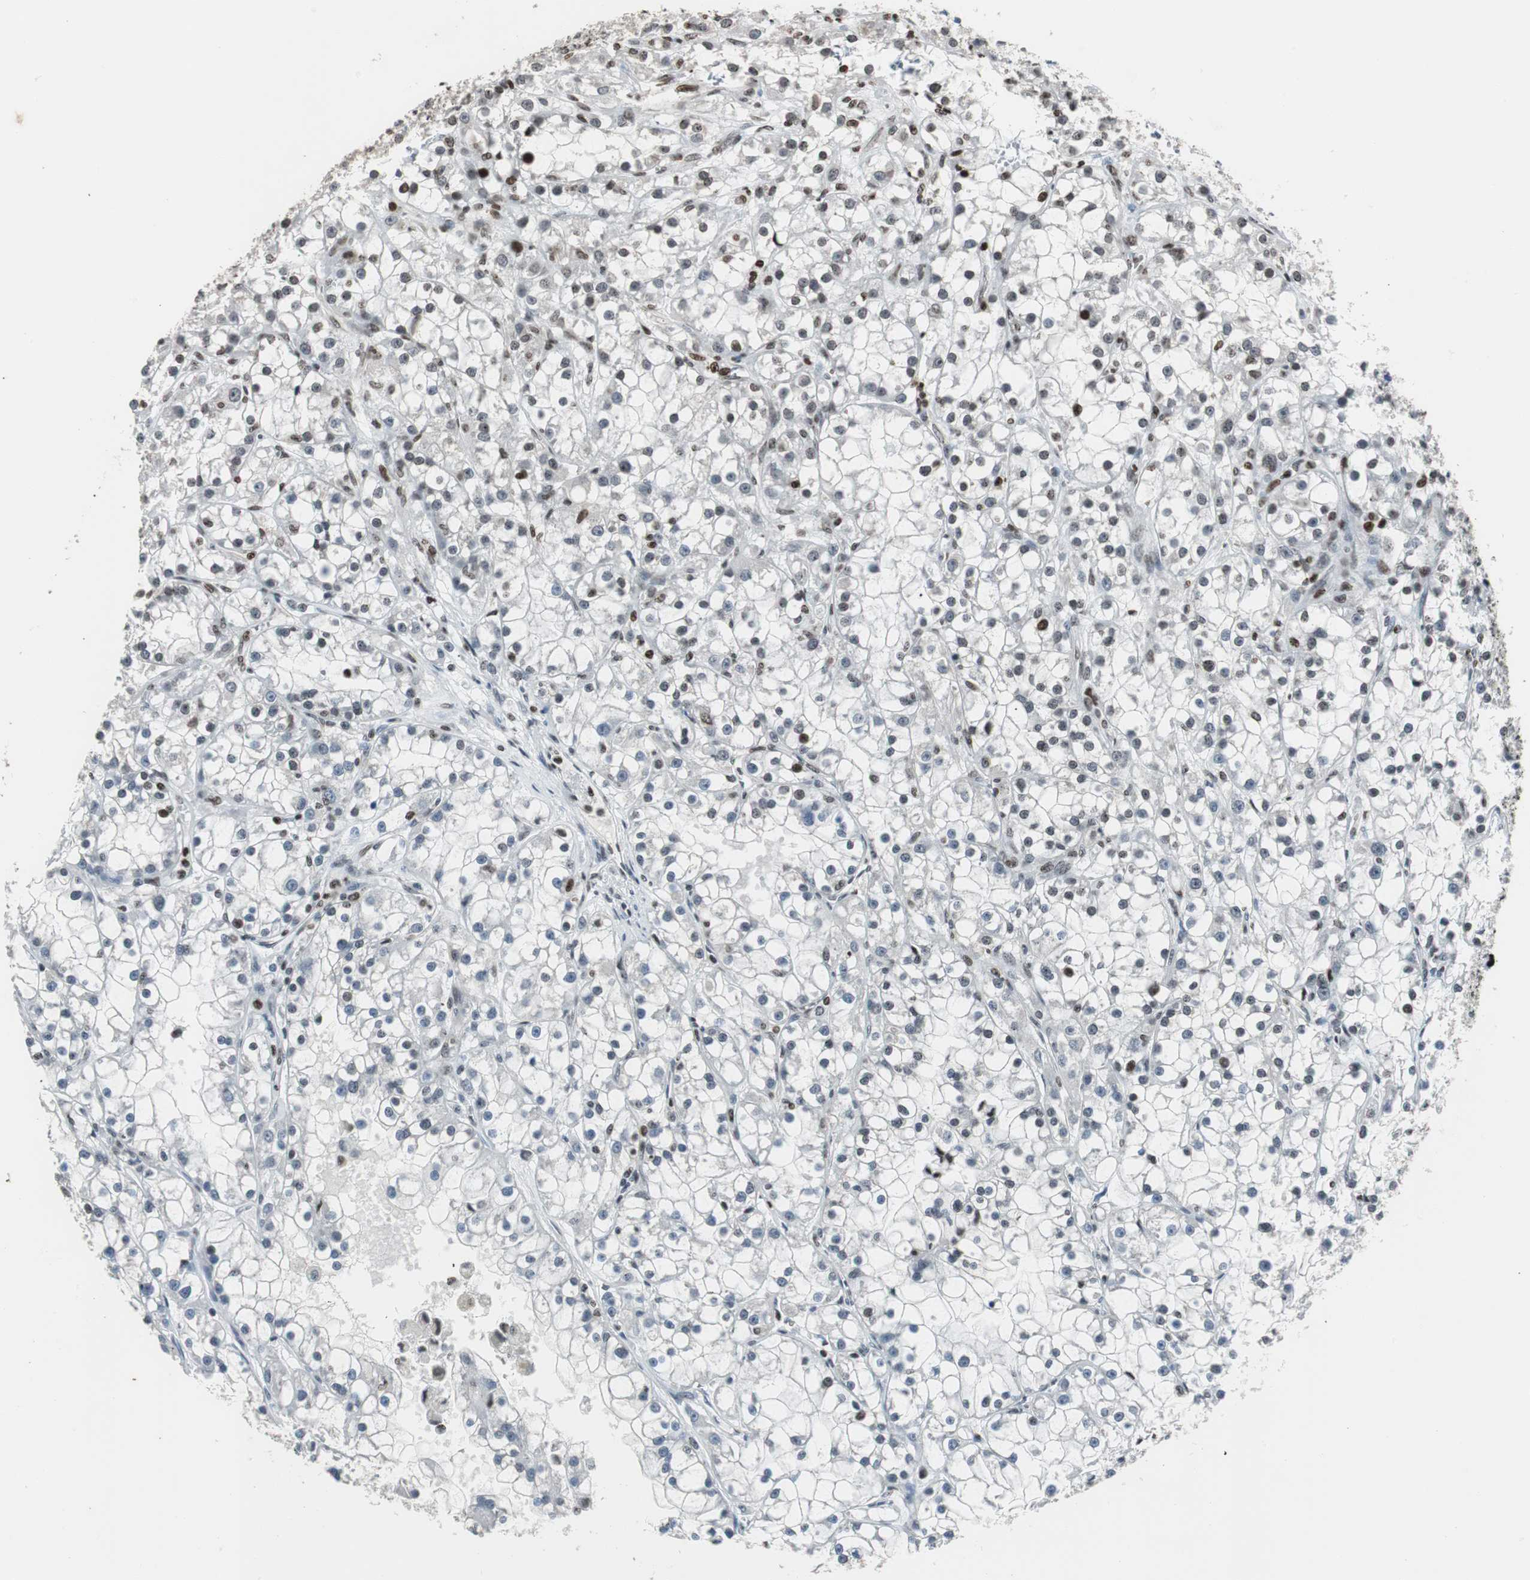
{"staining": {"intensity": "moderate", "quantity": "<25%", "location": "nuclear"}, "tissue": "renal cancer", "cell_type": "Tumor cells", "image_type": "cancer", "snomed": [{"axis": "morphology", "description": "Adenocarcinoma, NOS"}, {"axis": "topography", "description": "Kidney"}], "caption": "The immunohistochemical stain labels moderate nuclear expression in tumor cells of adenocarcinoma (renal) tissue.", "gene": "PAXIP1", "patient": {"sex": "female", "age": 52}}